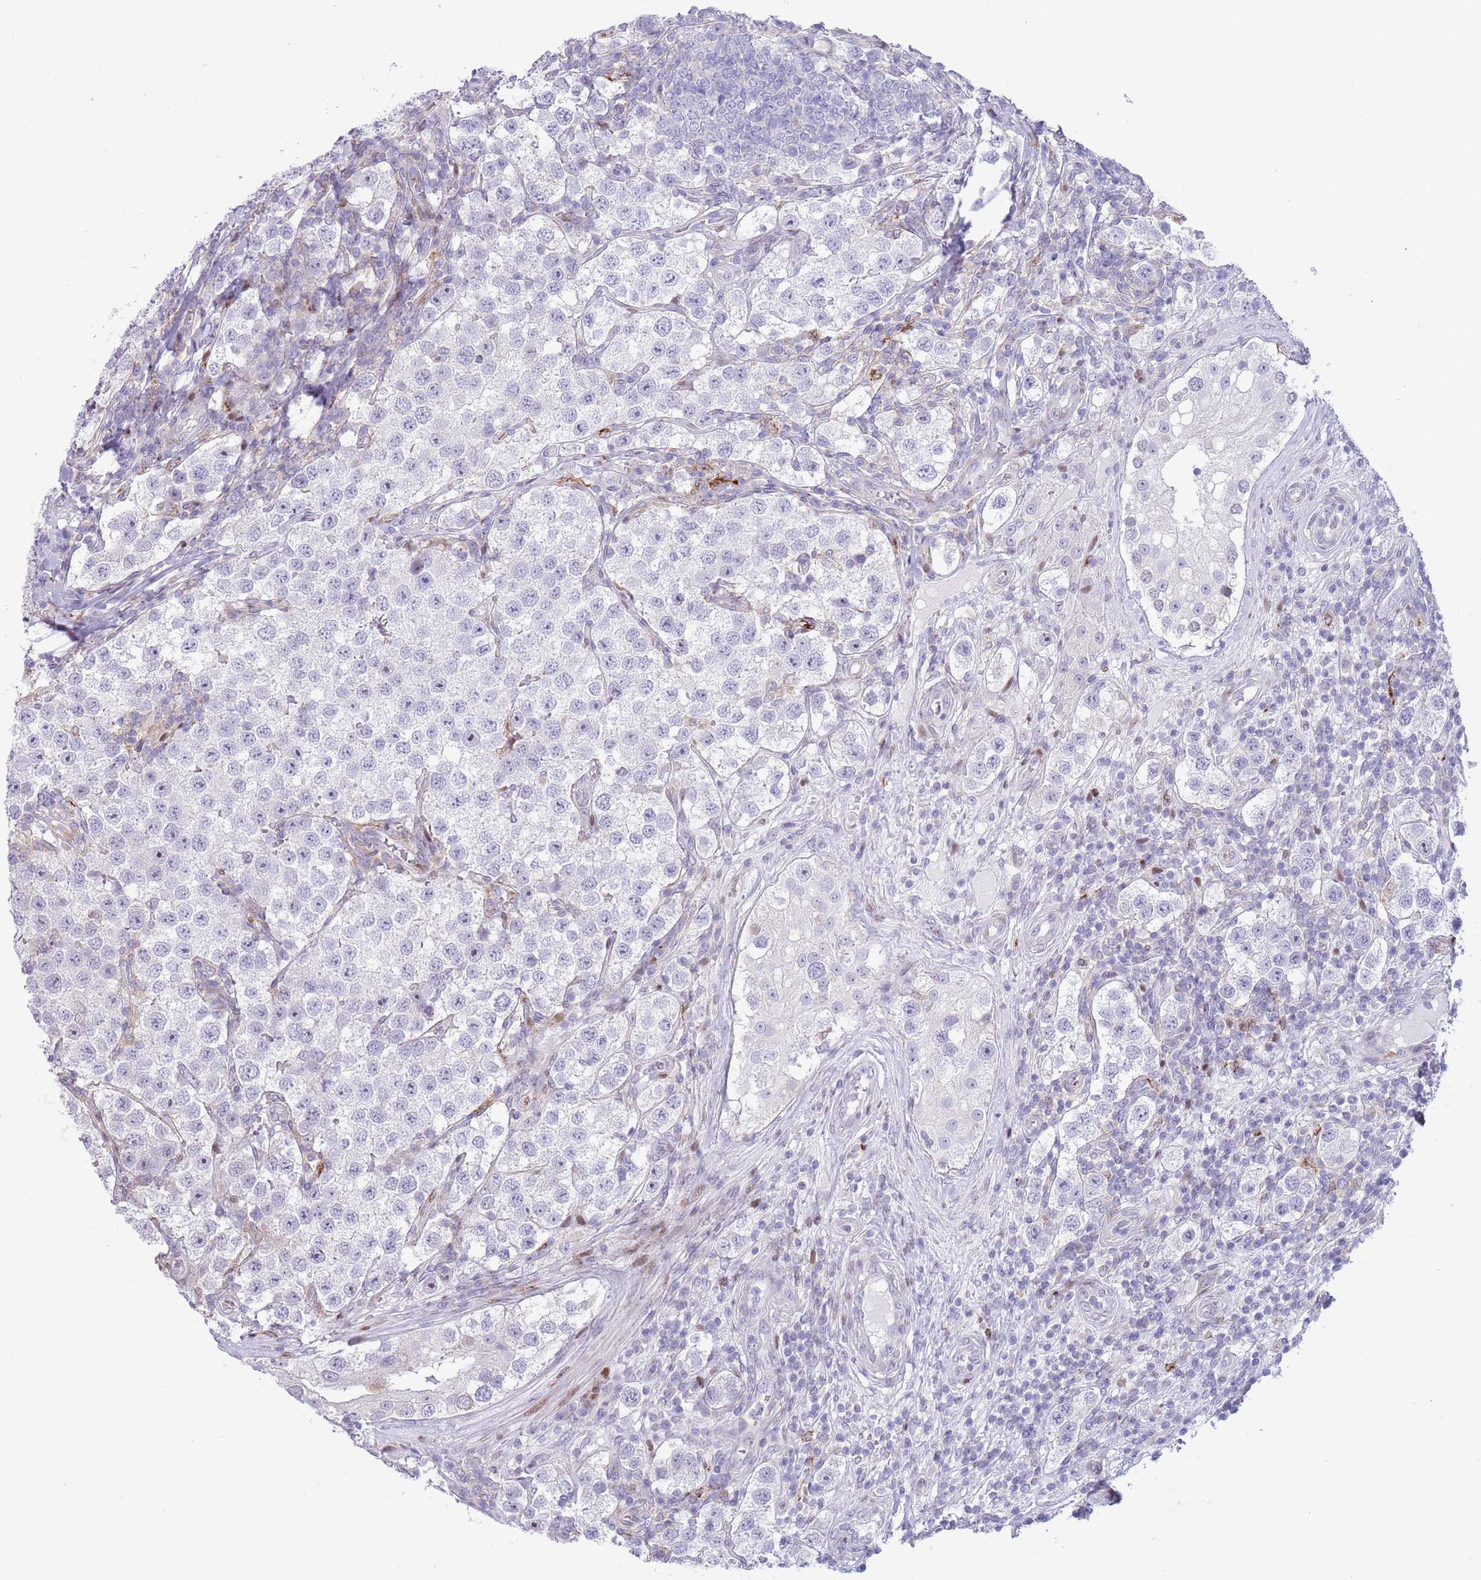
{"staining": {"intensity": "negative", "quantity": "none", "location": "none"}, "tissue": "testis cancer", "cell_type": "Tumor cells", "image_type": "cancer", "snomed": [{"axis": "morphology", "description": "Seminoma, NOS"}, {"axis": "topography", "description": "Testis"}], "caption": "An image of testis cancer (seminoma) stained for a protein demonstrates no brown staining in tumor cells.", "gene": "ANO8", "patient": {"sex": "male", "age": 37}}